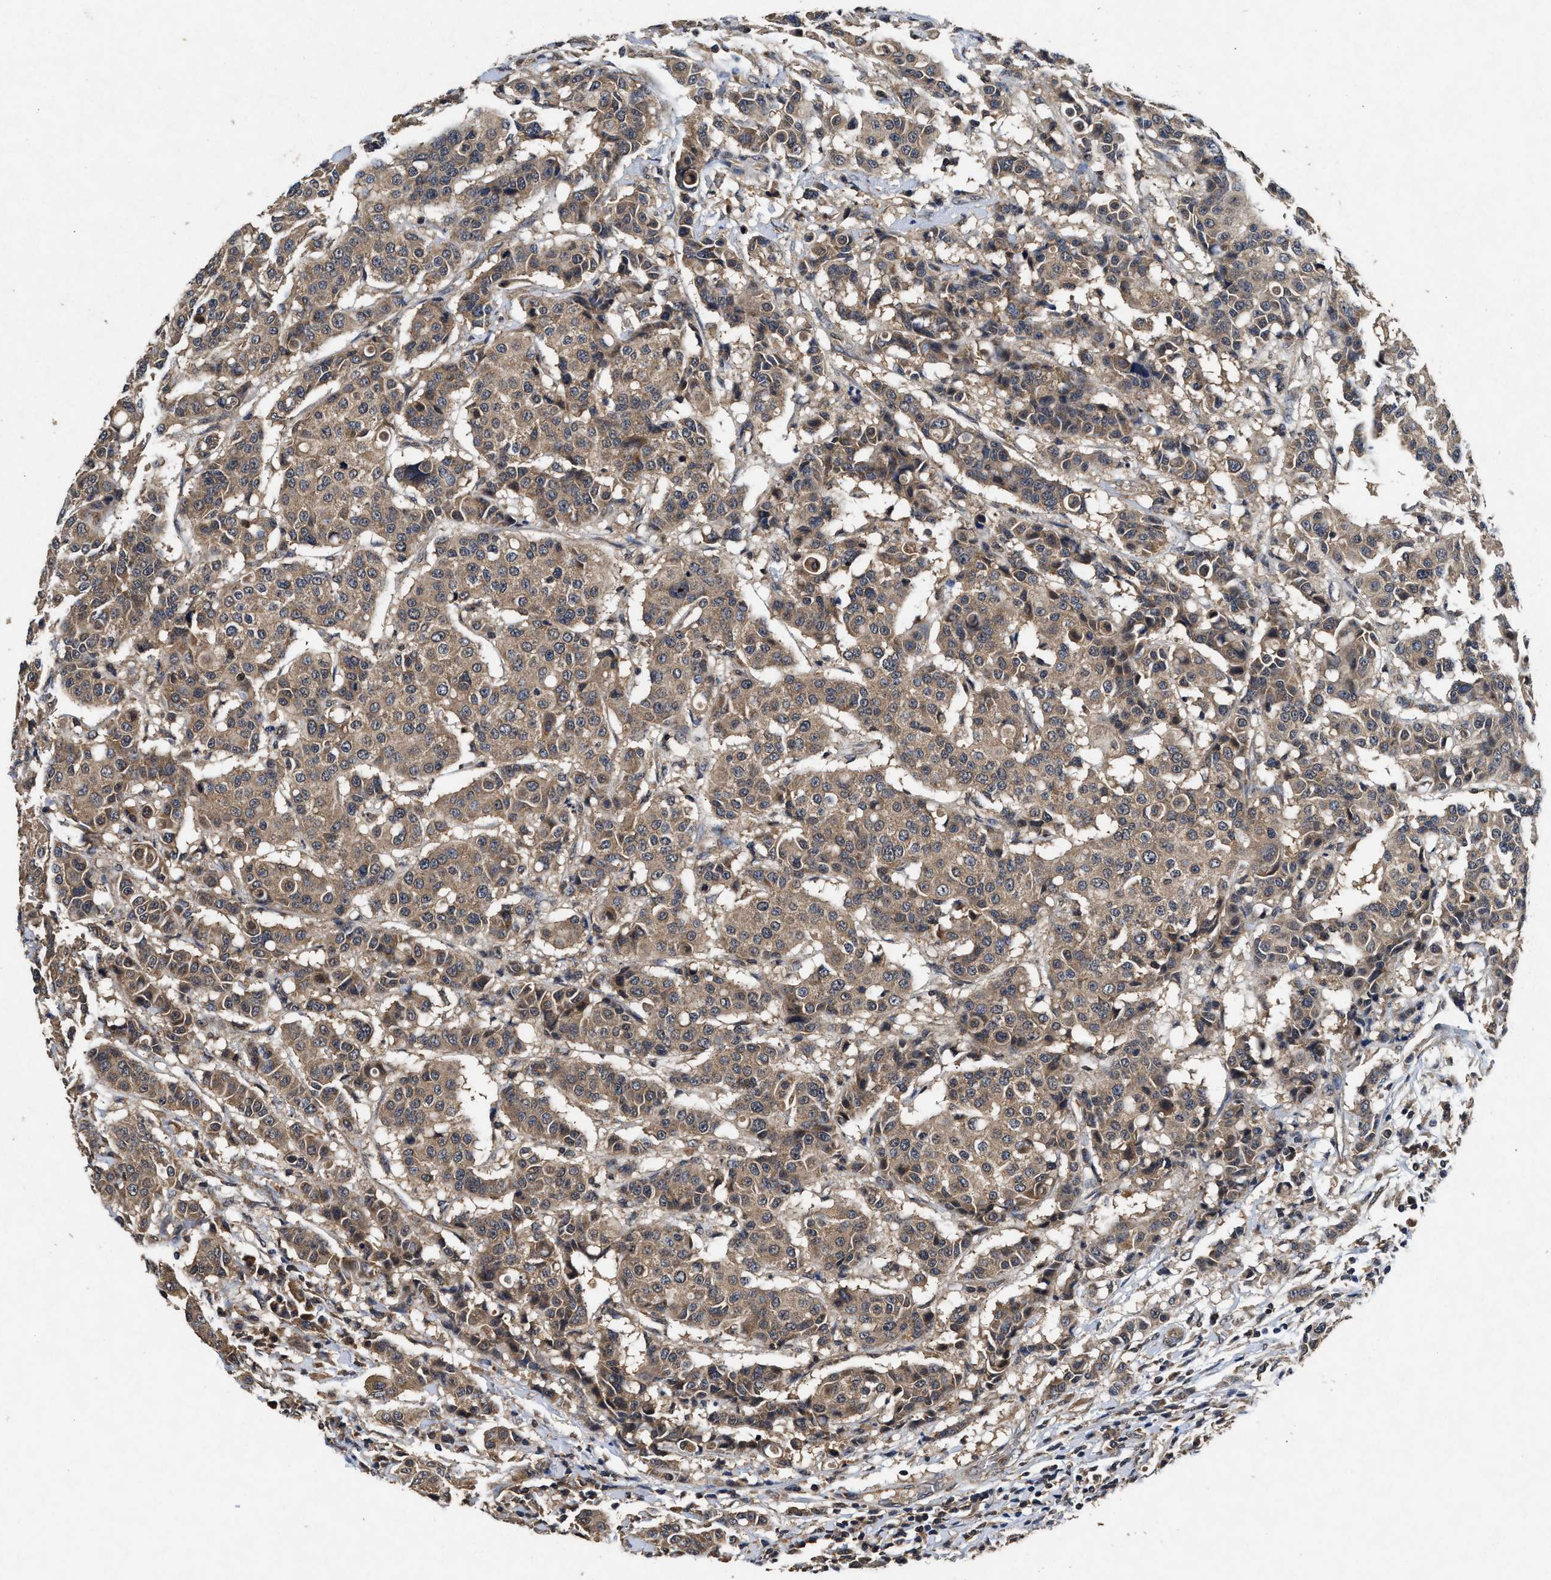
{"staining": {"intensity": "moderate", "quantity": ">75%", "location": "cytoplasmic/membranous"}, "tissue": "breast cancer", "cell_type": "Tumor cells", "image_type": "cancer", "snomed": [{"axis": "morphology", "description": "Duct carcinoma"}, {"axis": "topography", "description": "Breast"}], "caption": "A micrograph of breast cancer stained for a protein shows moderate cytoplasmic/membranous brown staining in tumor cells.", "gene": "PDAP1", "patient": {"sex": "female", "age": 27}}